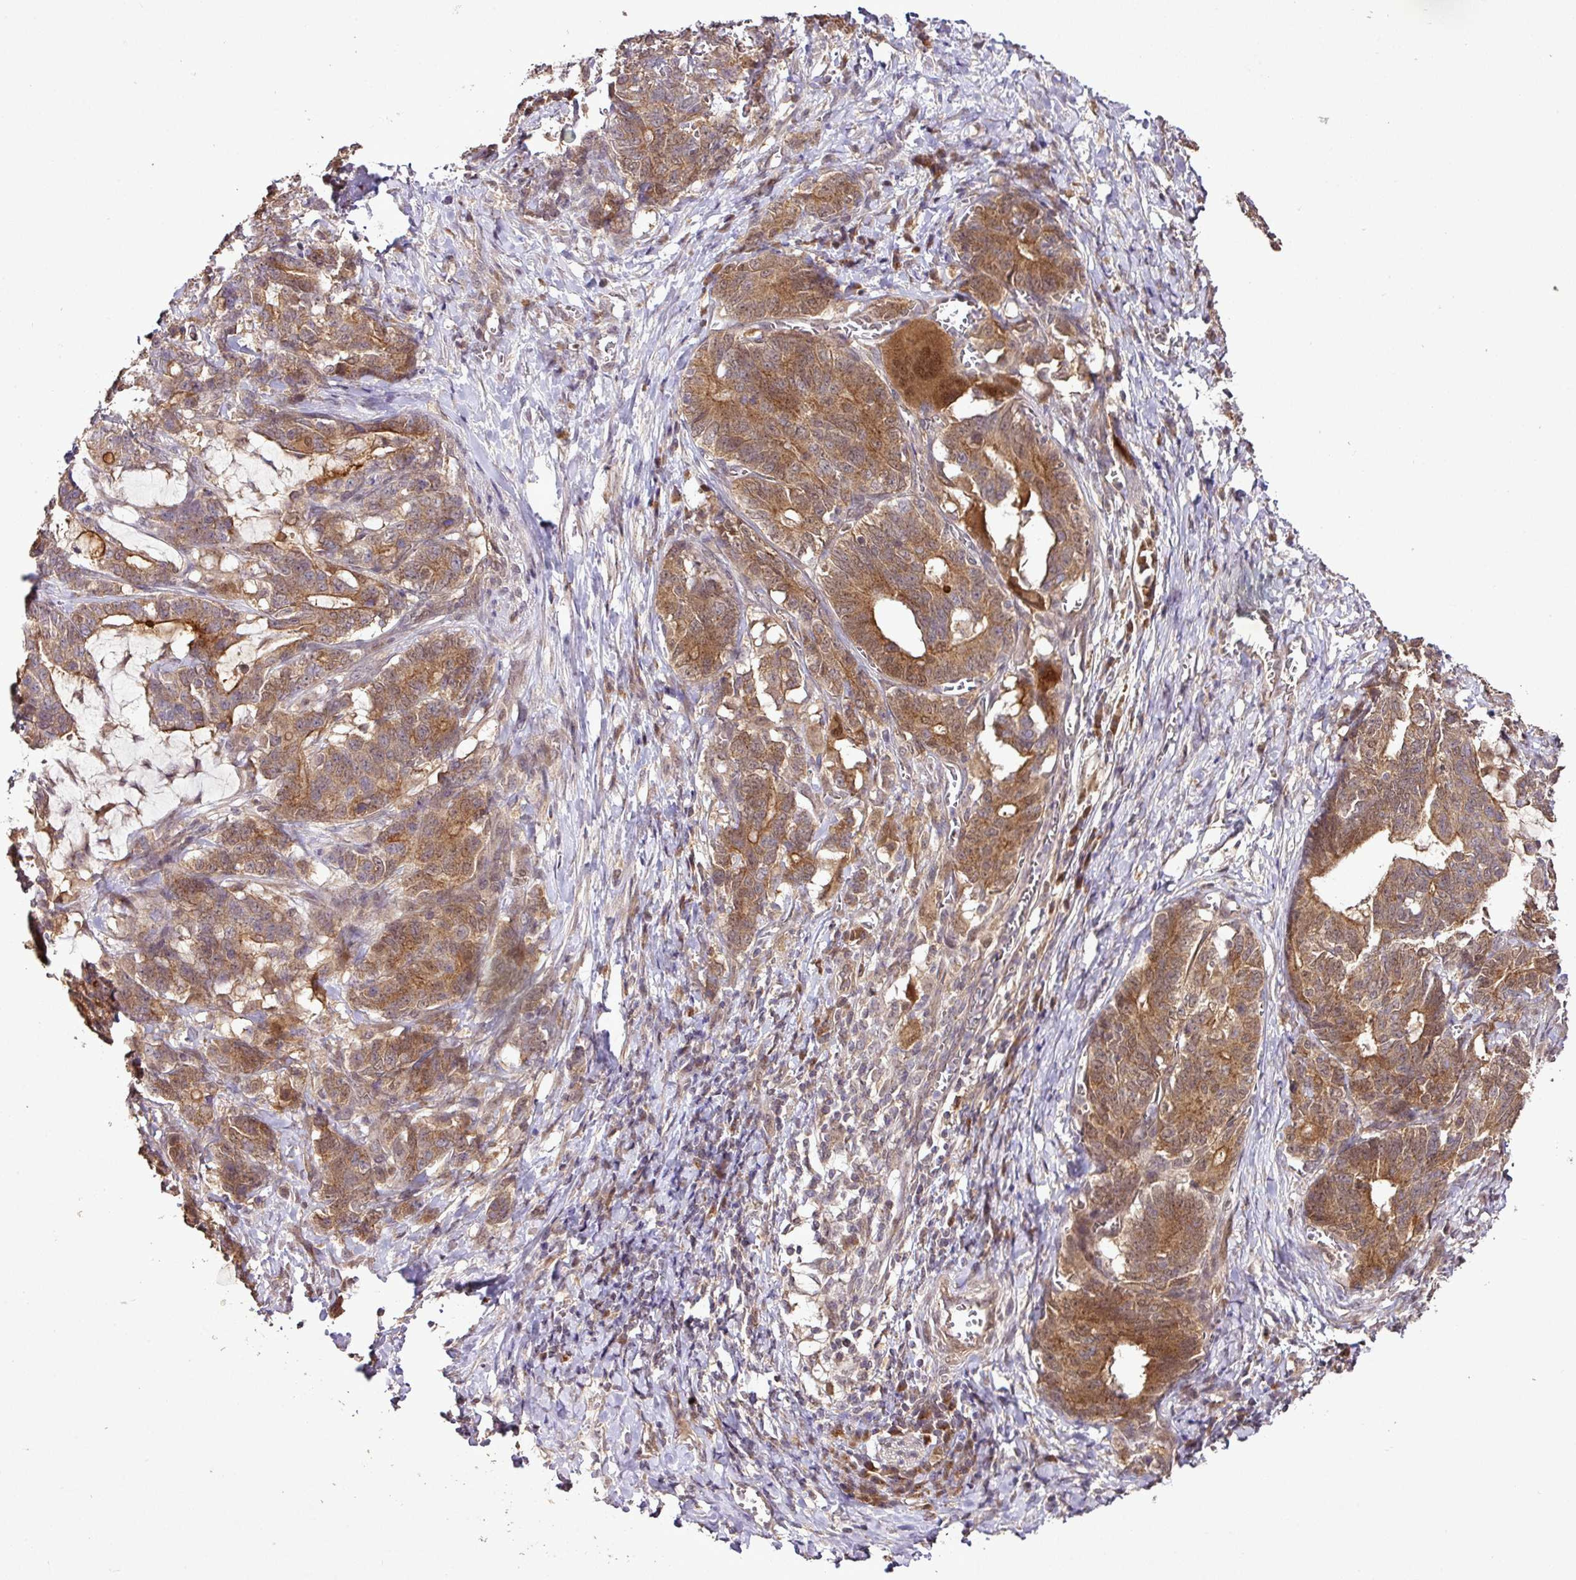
{"staining": {"intensity": "moderate", "quantity": ">75%", "location": "cytoplasmic/membranous"}, "tissue": "stomach cancer", "cell_type": "Tumor cells", "image_type": "cancer", "snomed": [{"axis": "morphology", "description": "Normal tissue, NOS"}, {"axis": "morphology", "description": "Adenocarcinoma, NOS"}, {"axis": "topography", "description": "Stomach"}], "caption": "About >75% of tumor cells in stomach adenocarcinoma display moderate cytoplasmic/membranous protein staining as visualized by brown immunohistochemical staining.", "gene": "FAIM", "patient": {"sex": "female", "age": 64}}